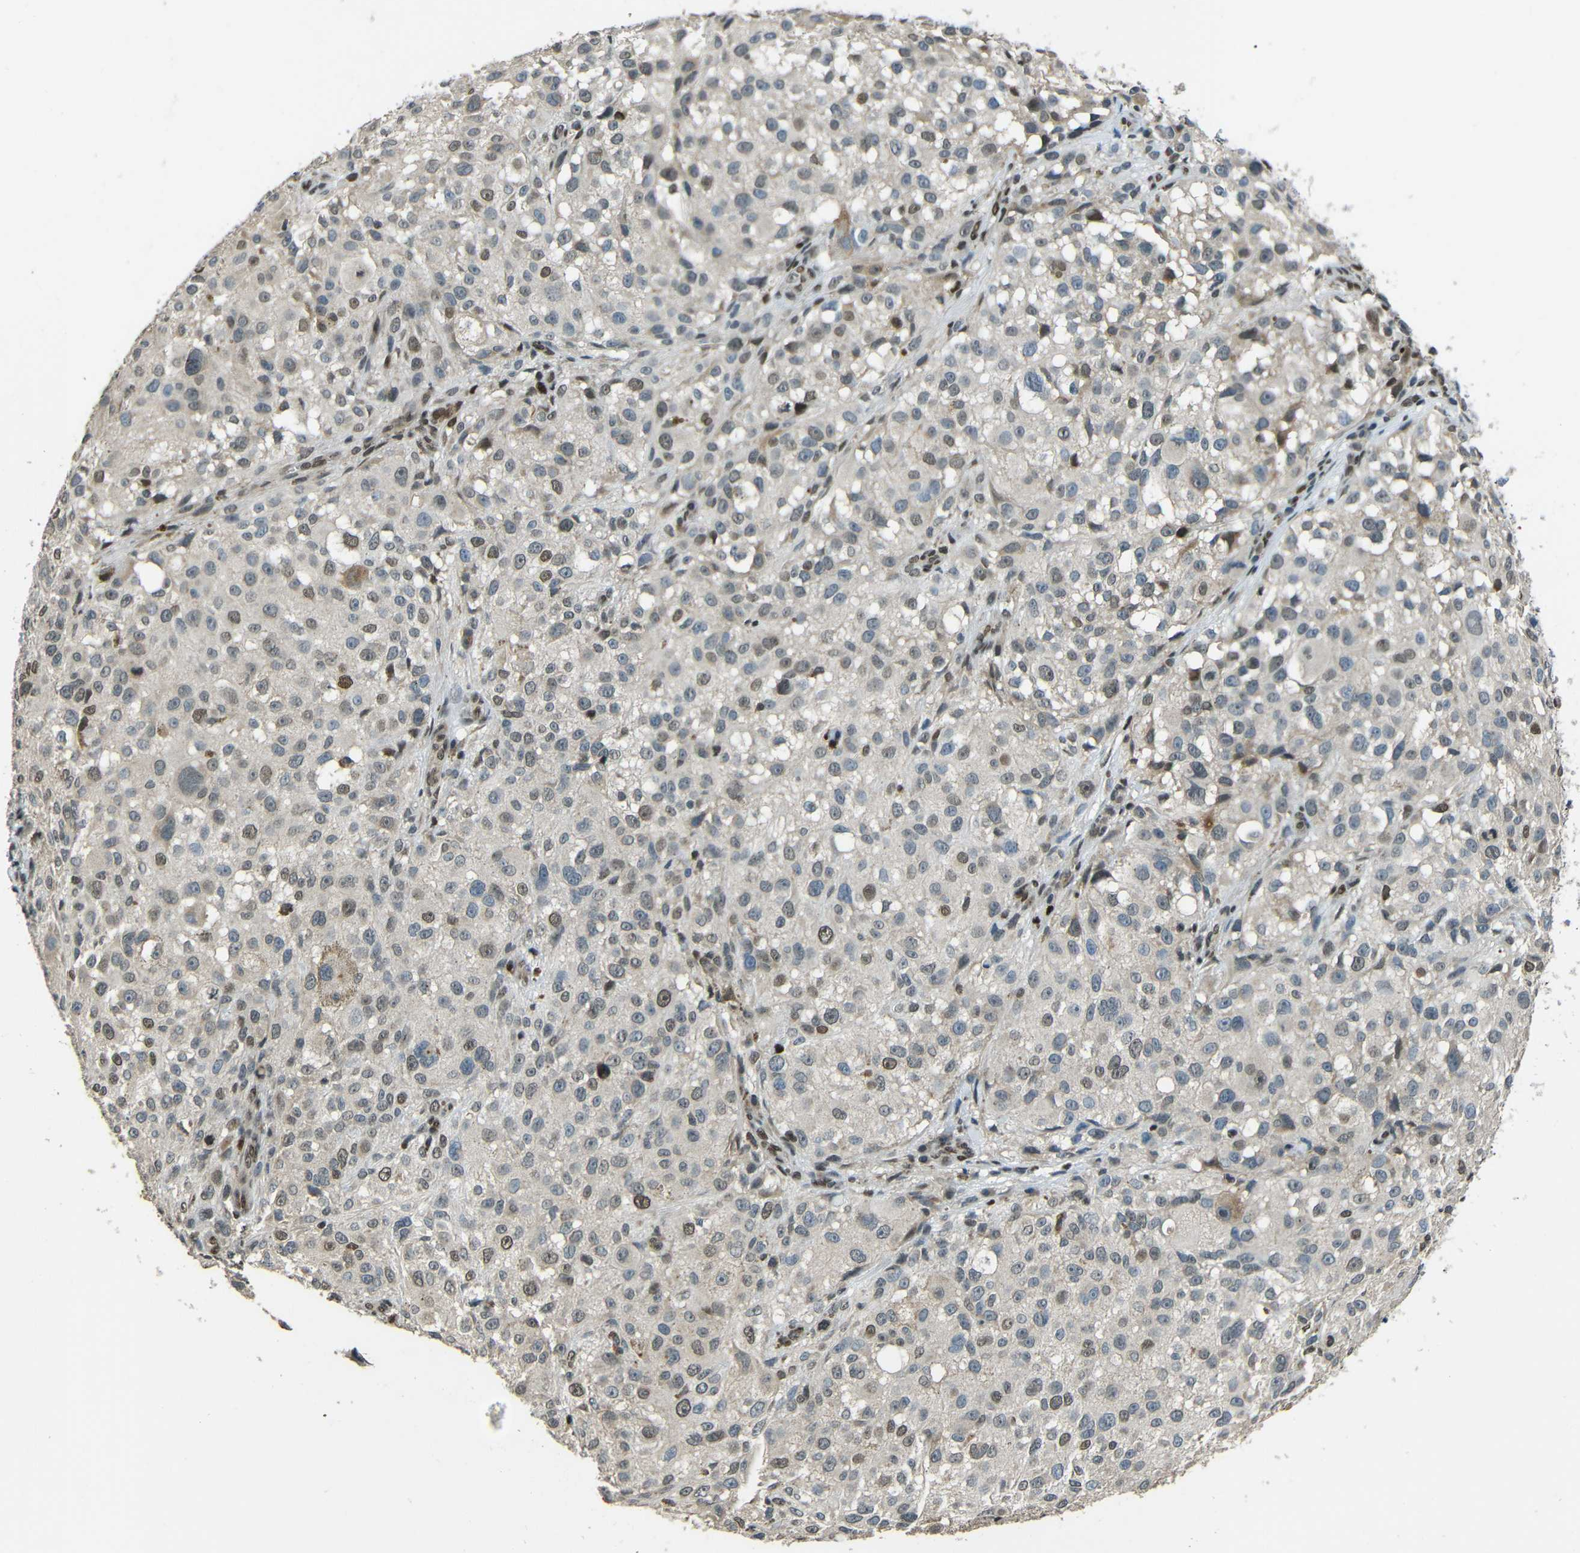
{"staining": {"intensity": "weak", "quantity": "25%-75%", "location": "nuclear"}, "tissue": "melanoma", "cell_type": "Tumor cells", "image_type": "cancer", "snomed": [{"axis": "morphology", "description": "Necrosis, NOS"}, {"axis": "morphology", "description": "Malignant melanoma, NOS"}, {"axis": "topography", "description": "Skin"}], "caption": "This micrograph displays immunohistochemistry staining of human malignant melanoma, with low weak nuclear staining in approximately 25%-75% of tumor cells.", "gene": "PSIP1", "patient": {"sex": "female", "age": 87}}